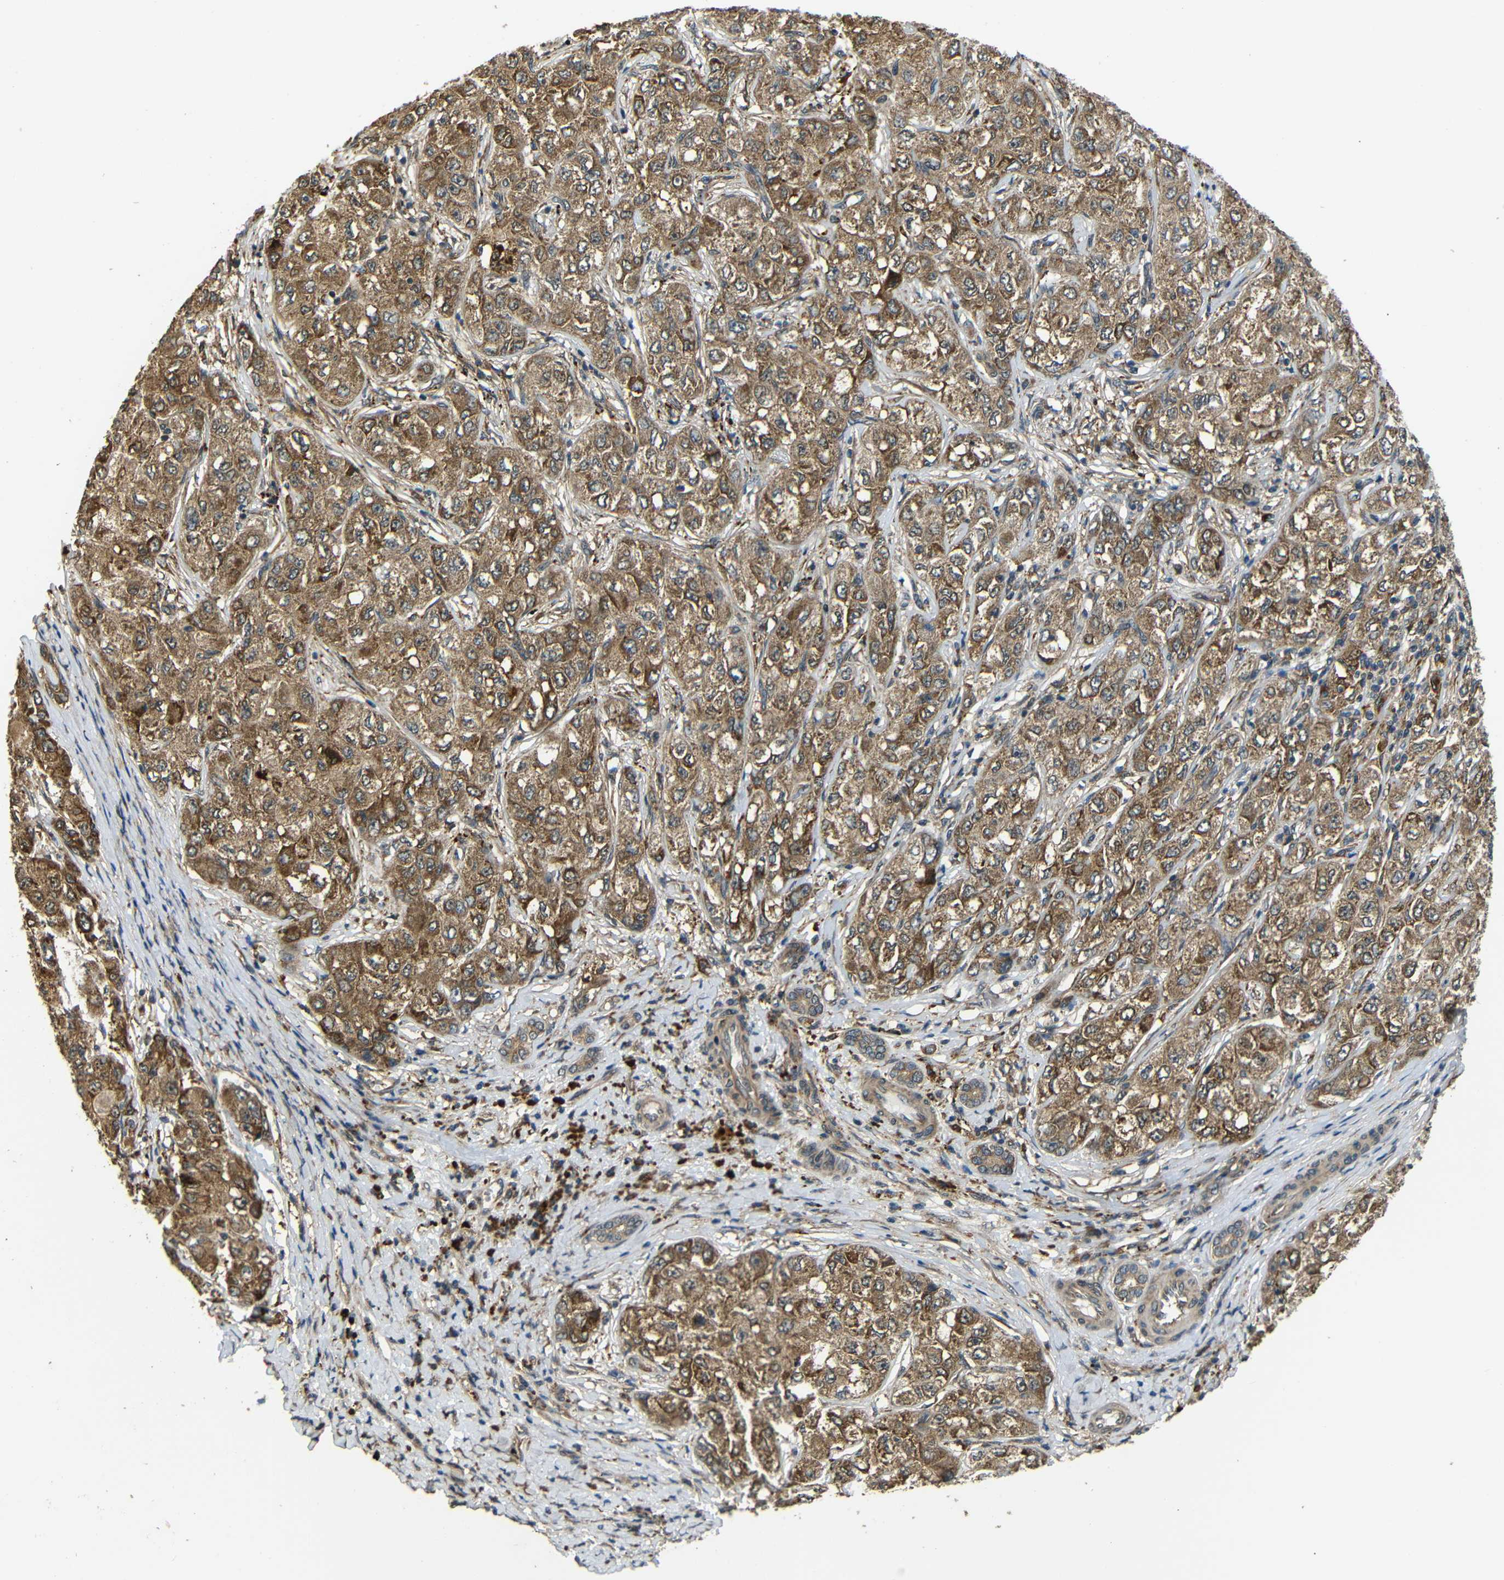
{"staining": {"intensity": "moderate", "quantity": ">75%", "location": "cytoplasmic/membranous"}, "tissue": "liver cancer", "cell_type": "Tumor cells", "image_type": "cancer", "snomed": [{"axis": "morphology", "description": "Carcinoma, Hepatocellular, NOS"}, {"axis": "topography", "description": "Liver"}], "caption": "Immunohistochemical staining of human liver cancer (hepatocellular carcinoma) shows medium levels of moderate cytoplasmic/membranous protein staining in approximately >75% of tumor cells.", "gene": "EPHB2", "patient": {"sex": "male", "age": 80}}